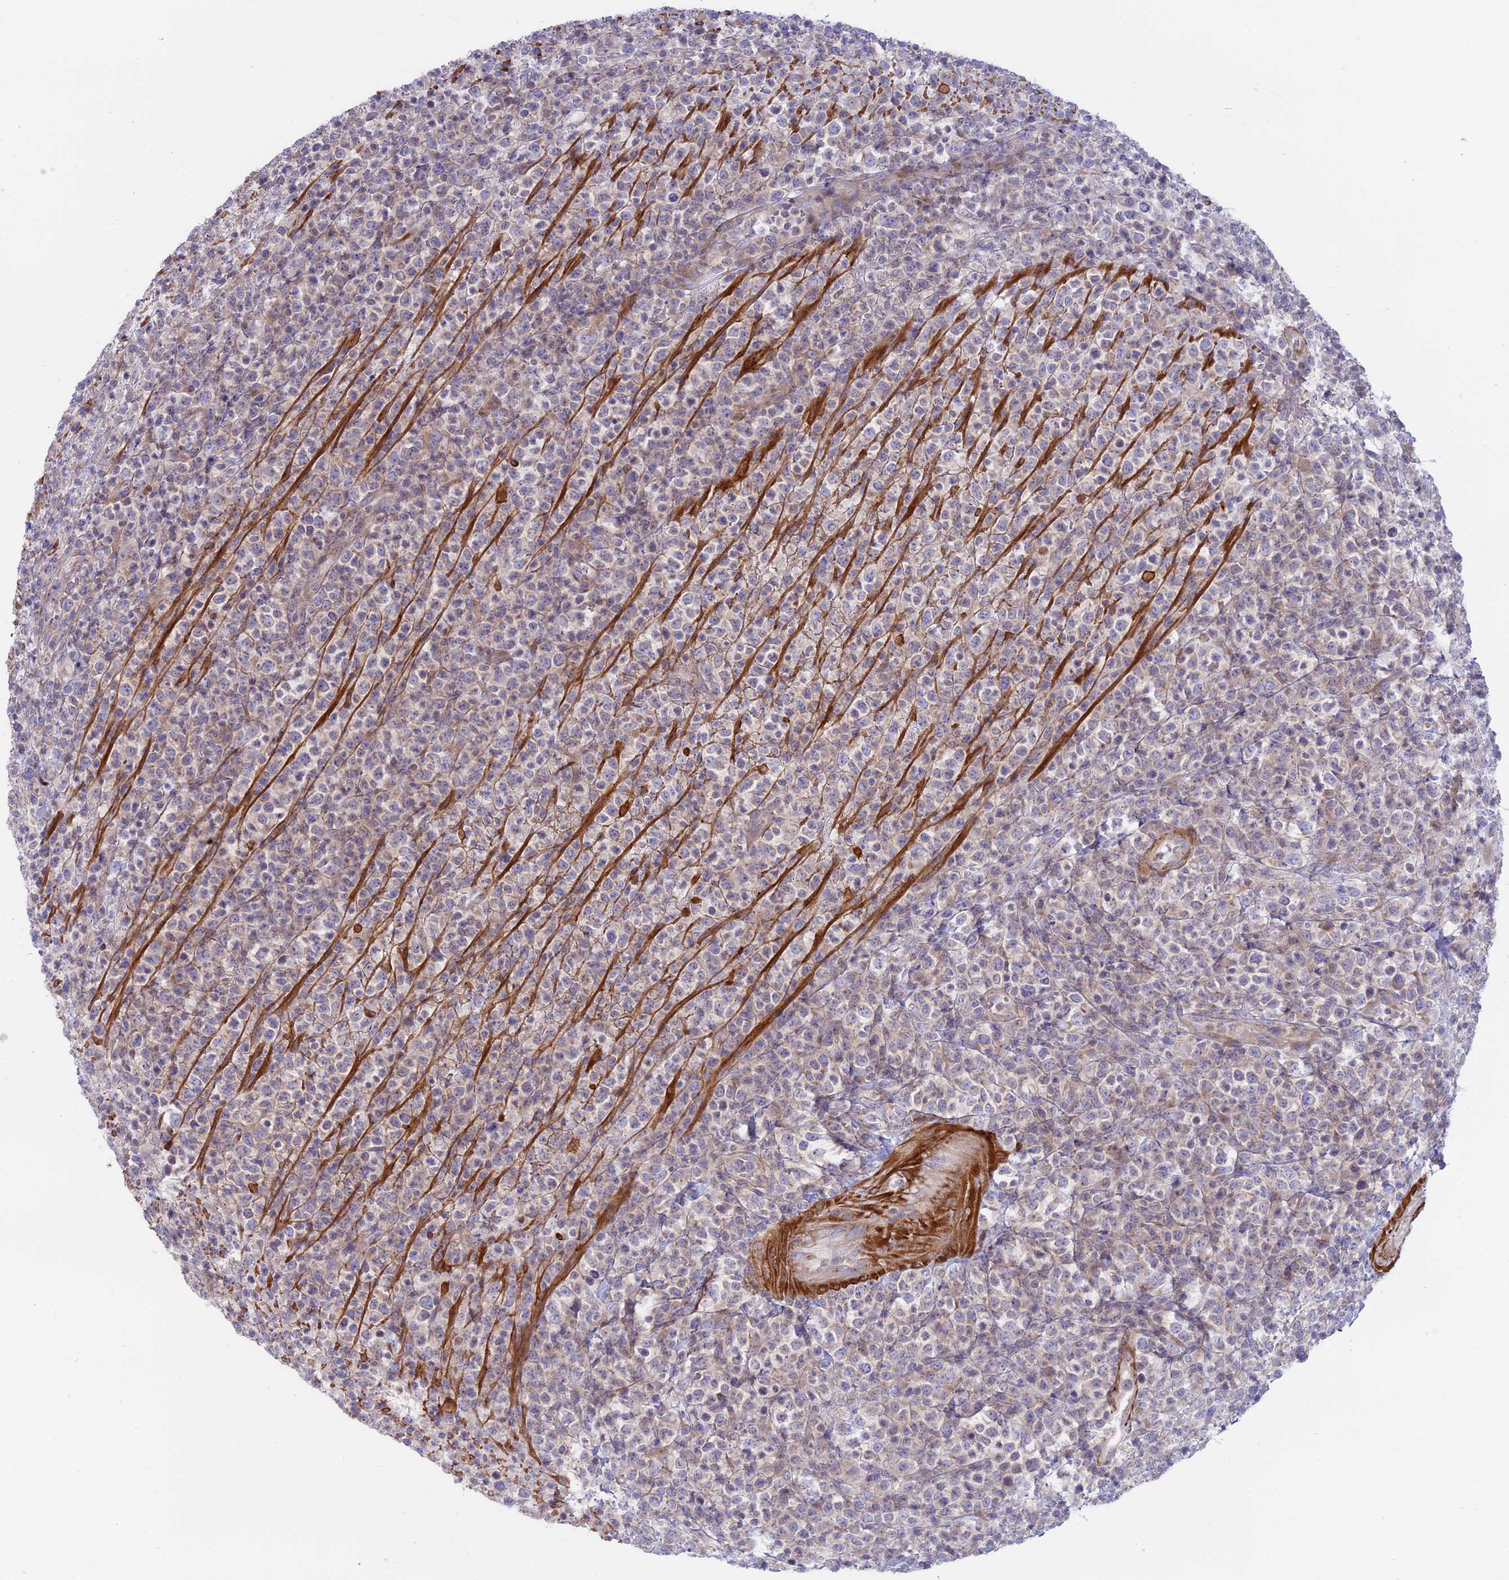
{"staining": {"intensity": "negative", "quantity": "none", "location": "none"}, "tissue": "lymphoma", "cell_type": "Tumor cells", "image_type": "cancer", "snomed": [{"axis": "morphology", "description": "Malignant lymphoma, non-Hodgkin's type, High grade"}, {"axis": "topography", "description": "Colon"}], "caption": "DAB immunohistochemical staining of human high-grade malignant lymphoma, non-Hodgkin's type displays no significant positivity in tumor cells. The staining is performed using DAB brown chromogen with nuclei counter-stained in using hematoxylin.", "gene": "MYO5B", "patient": {"sex": "female", "age": 53}}